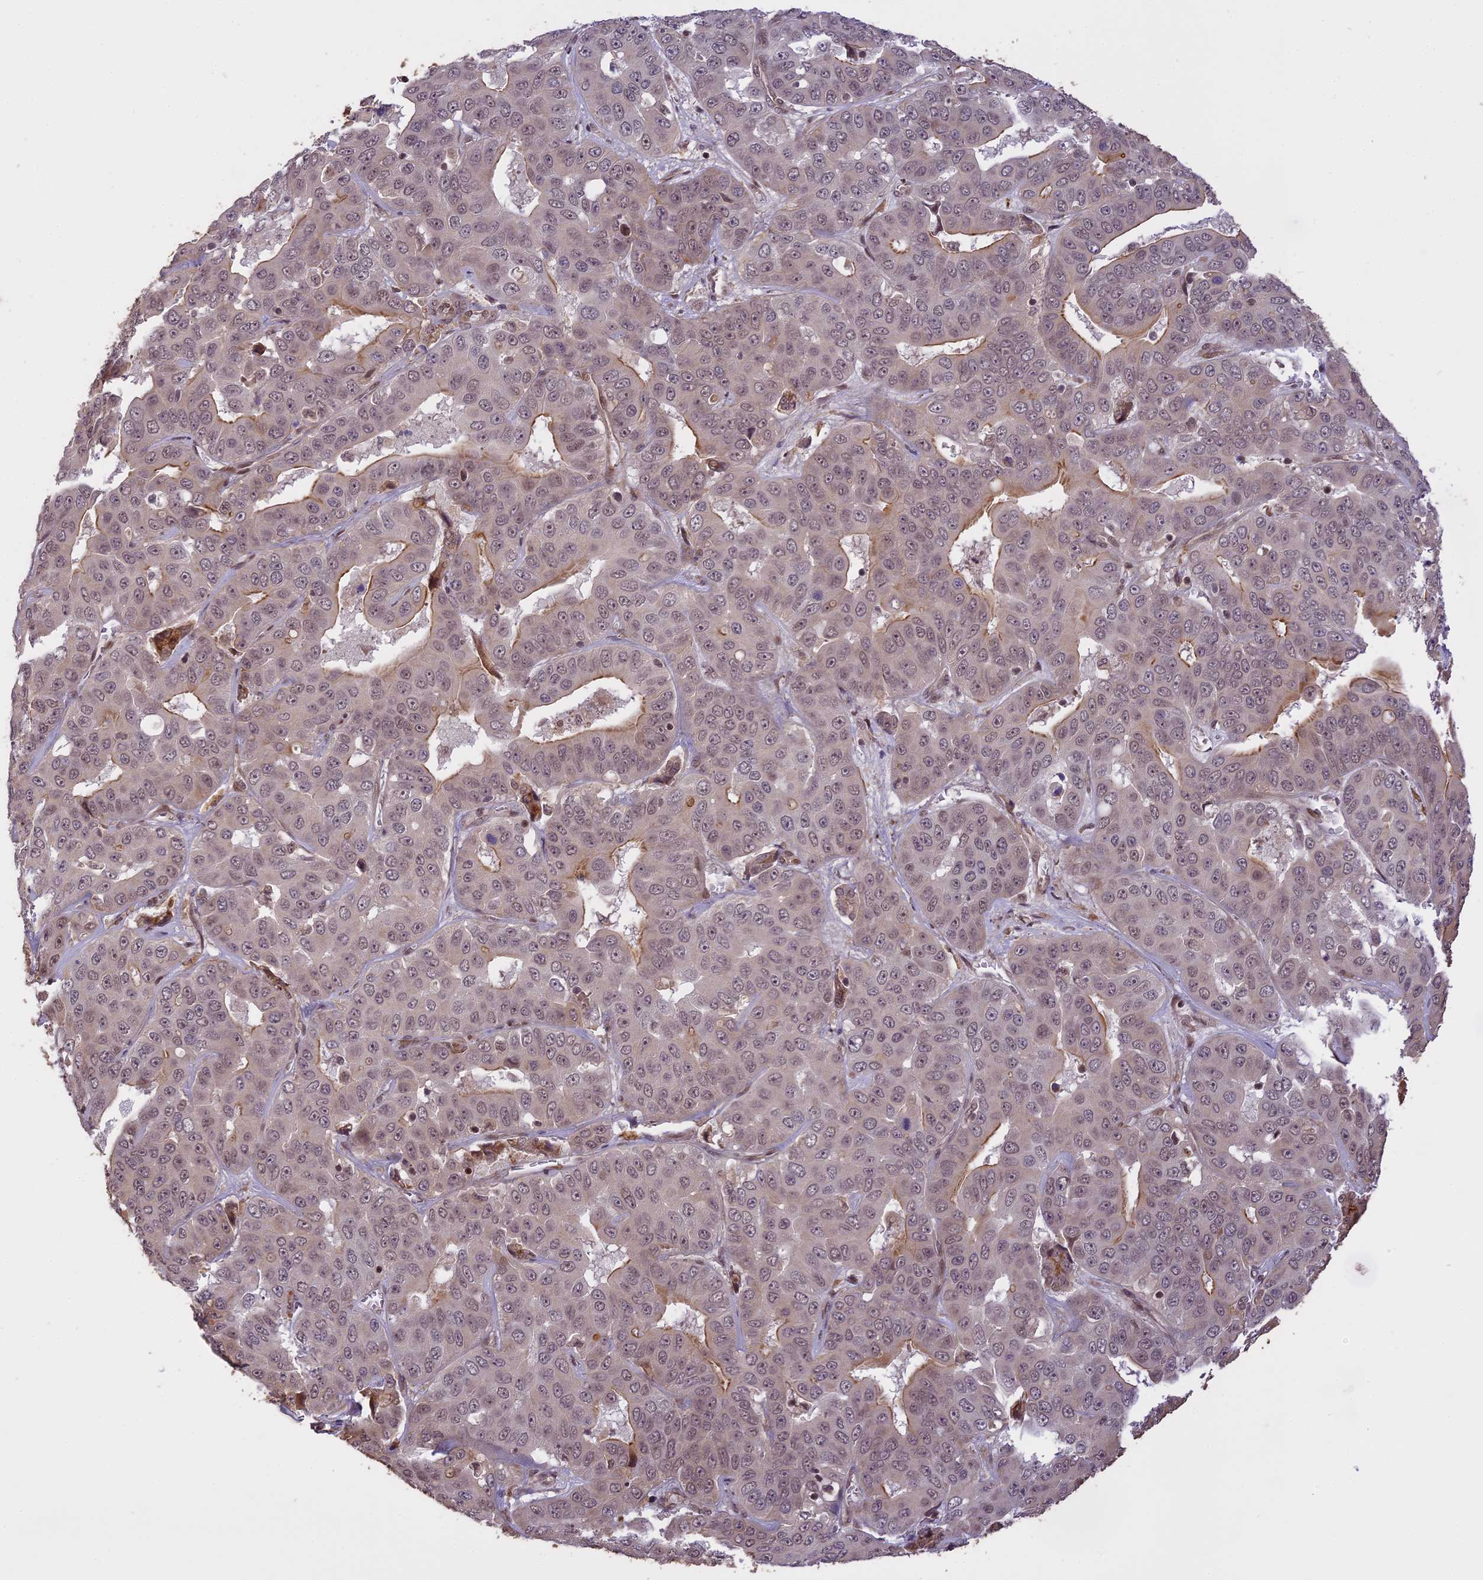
{"staining": {"intensity": "weak", "quantity": "<25%", "location": "cytoplasmic/membranous"}, "tissue": "liver cancer", "cell_type": "Tumor cells", "image_type": "cancer", "snomed": [{"axis": "morphology", "description": "Cholangiocarcinoma"}, {"axis": "topography", "description": "Liver"}], "caption": "DAB immunohistochemical staining of human liver cholangiocarcinoma shows no significant positivity in tumor cells.", "gene": "PRELID2", "patient": {"sex": "female", "age": 52}}